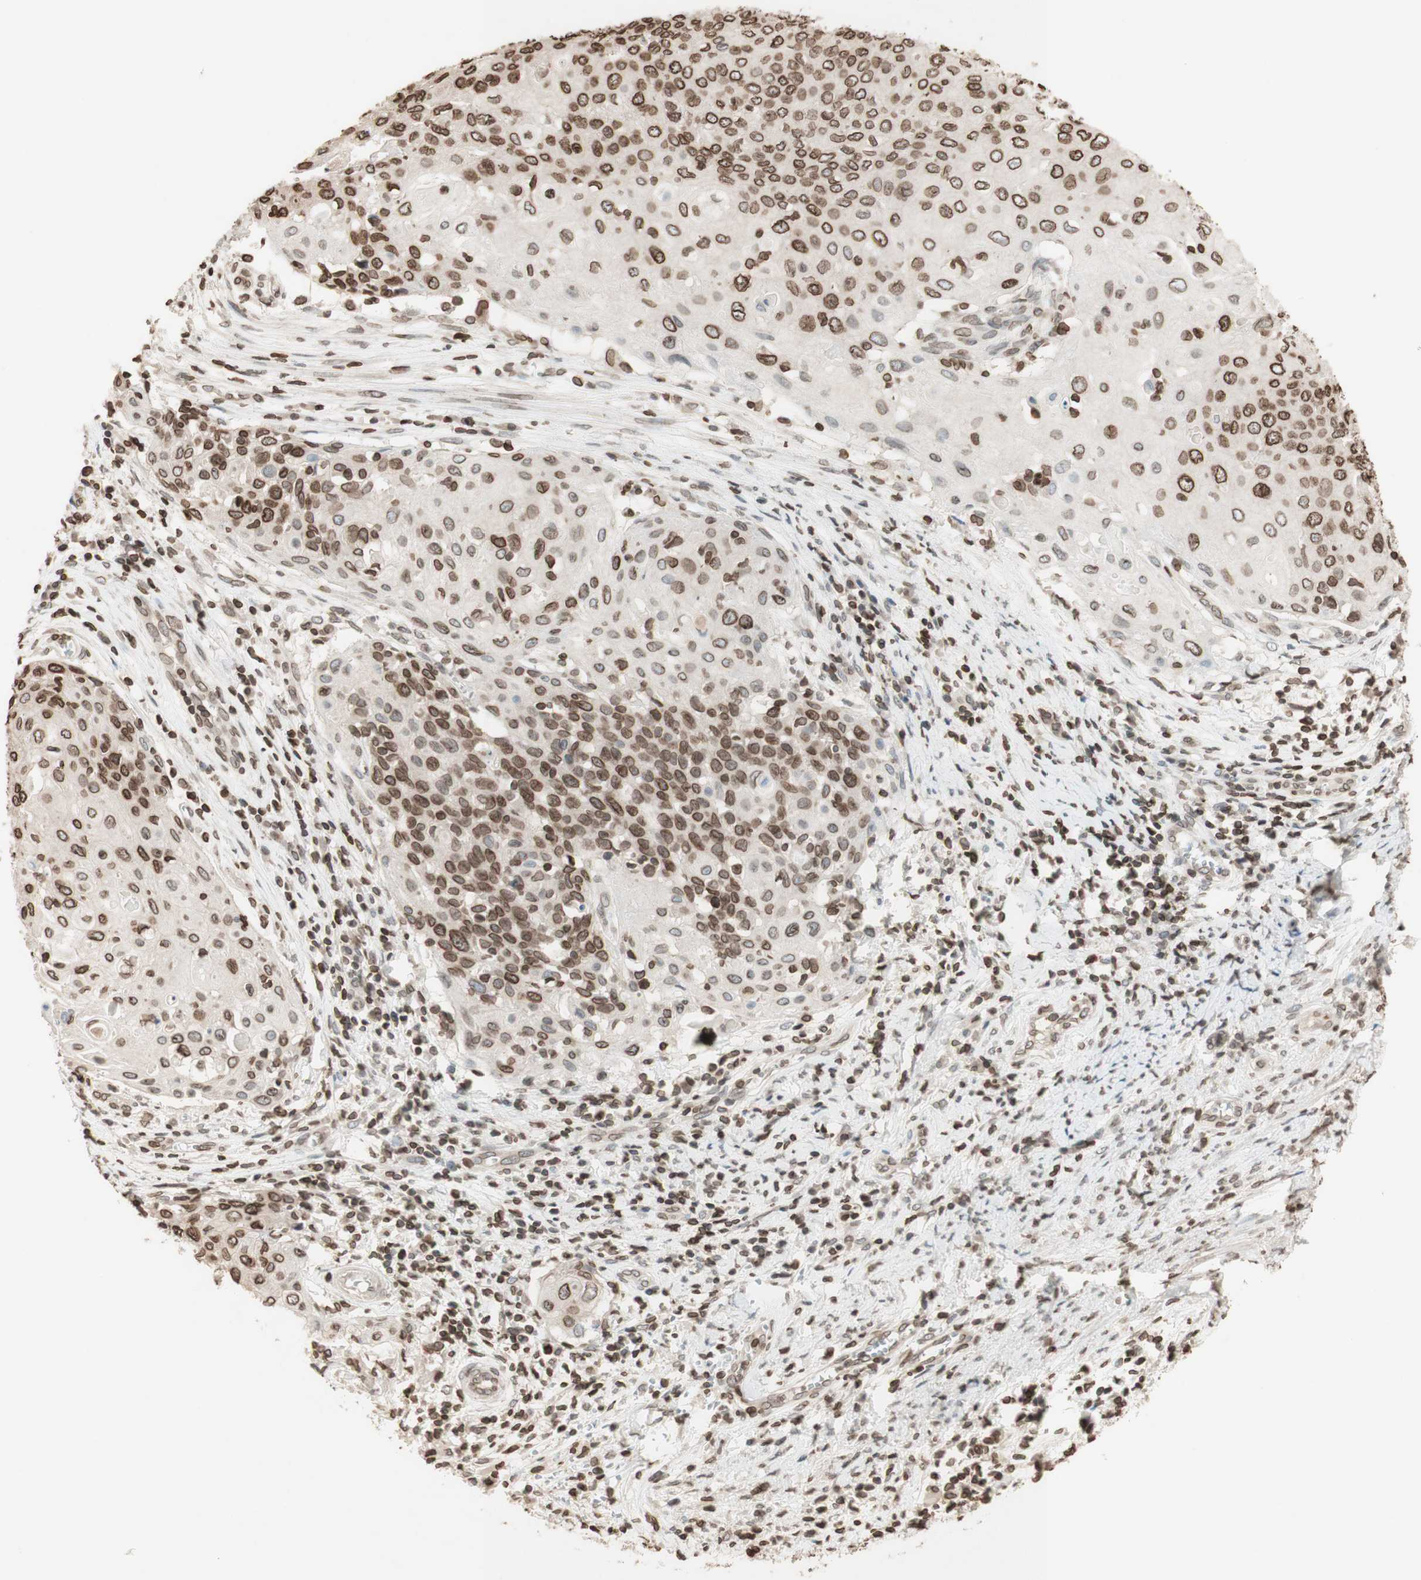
{"staining": {"intensity": "moderate", "quantity": ">75%", "location": "cytoplasmic/membranous,nuclear"}, "tissue": "cervical cancer", "cell_type": "Tumor cells", "image_type": "cancer", "snomed": [{"axis": "morphology", "description": "Squamous cell carcinoma, NOS"}, {"axis": "topography", "description": "Cervix"}], "caption": "Immunohistochemistry (IHC) photomicrograph of neoplastic tissue: cervical squamous cell carcinoma stained using immunohistochemistry exhibits medium levels of moderate protein expression localized specifically in the cytoplasmic/membranous and nuclear of tumor cells, appearing as a cytoplasmic/membranous and nuclear brown color.", "gene": "TMPO", "patient": {"sex": "female", "age": 39}}